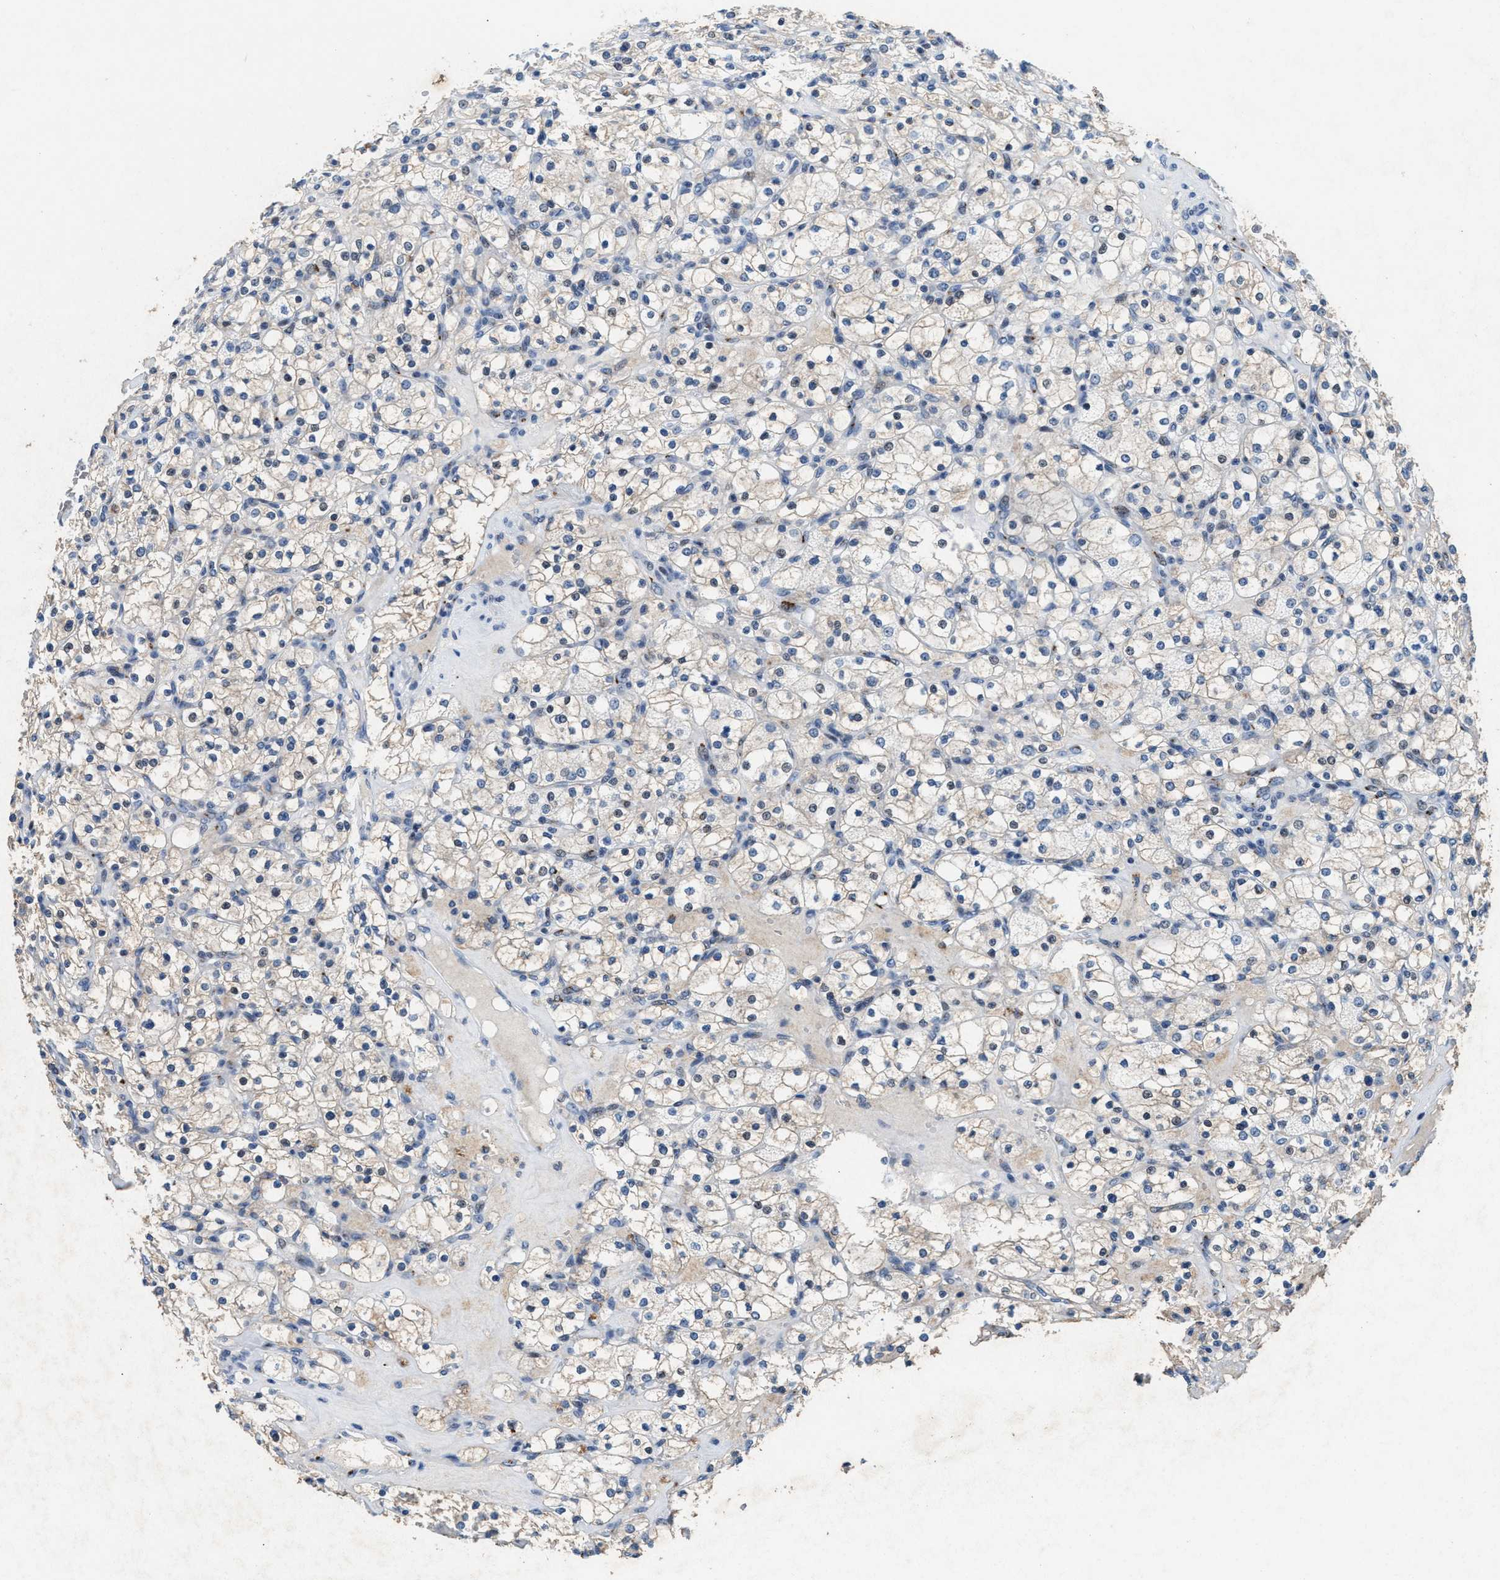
{"staining": {"intensity": "weak", "quantity": "<25%", "location": "cytoplasmic/membranous"}, "tissue": "renal cancer", "cell_type": "Tumor cells", "image_type": "cancer", "snomed": [{"axis": "morphology", "description": "Adenocarcinoma, NOS"}, {"axis": "topography", "description": "Kidney"}], "caption": "DAB immunohistochemical staining of human adenocarcinoma (renal) reveals no significant positivity in tumor cells. (DAB (3,3'-diaminobenzidine) immunohistochemistry (IHC) with hematoxylin counter stain).", "gene": "SLC5A5", "patient": {"sex": "female", "age": 83}}